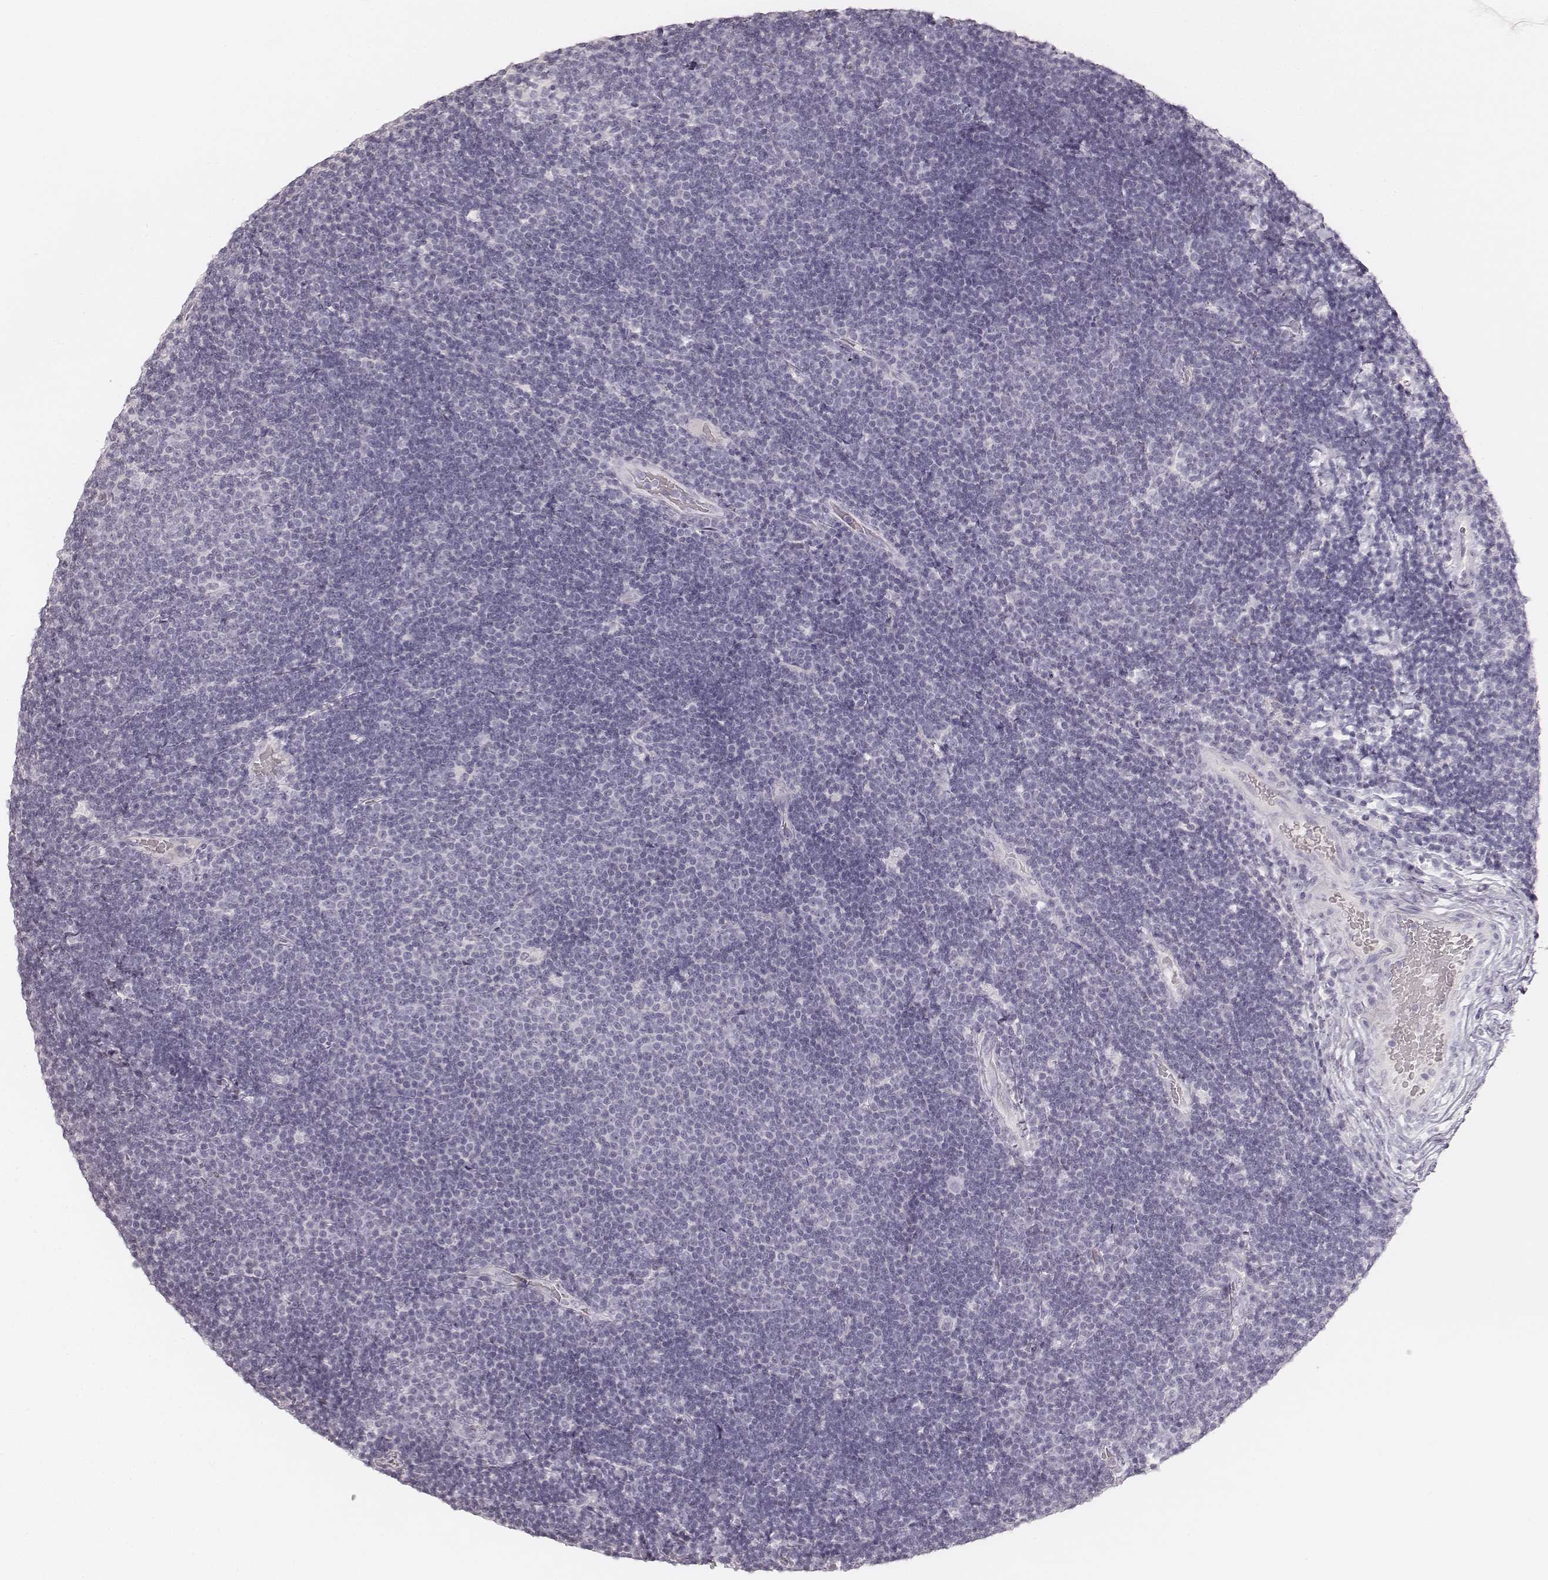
{"staining": {"intensity": "negative", "quantity": "none", "location": "none"}, "tissue": "lymphoma", "cell_type": "Tumor cells", "image_type": "cancer", "snomed": [{"axis": "morphology", "description": "Malignant lymphoma, non-Hodgkin's type, Low grade"}, {"axis": "topography", "description": "Brain"}], "caption": "DAB immunohistochemical staining of lymphoma reveals no significant staining in tumor cells.", "gene": "KRT31", "patient": {"sex": "female", "age": 66}}